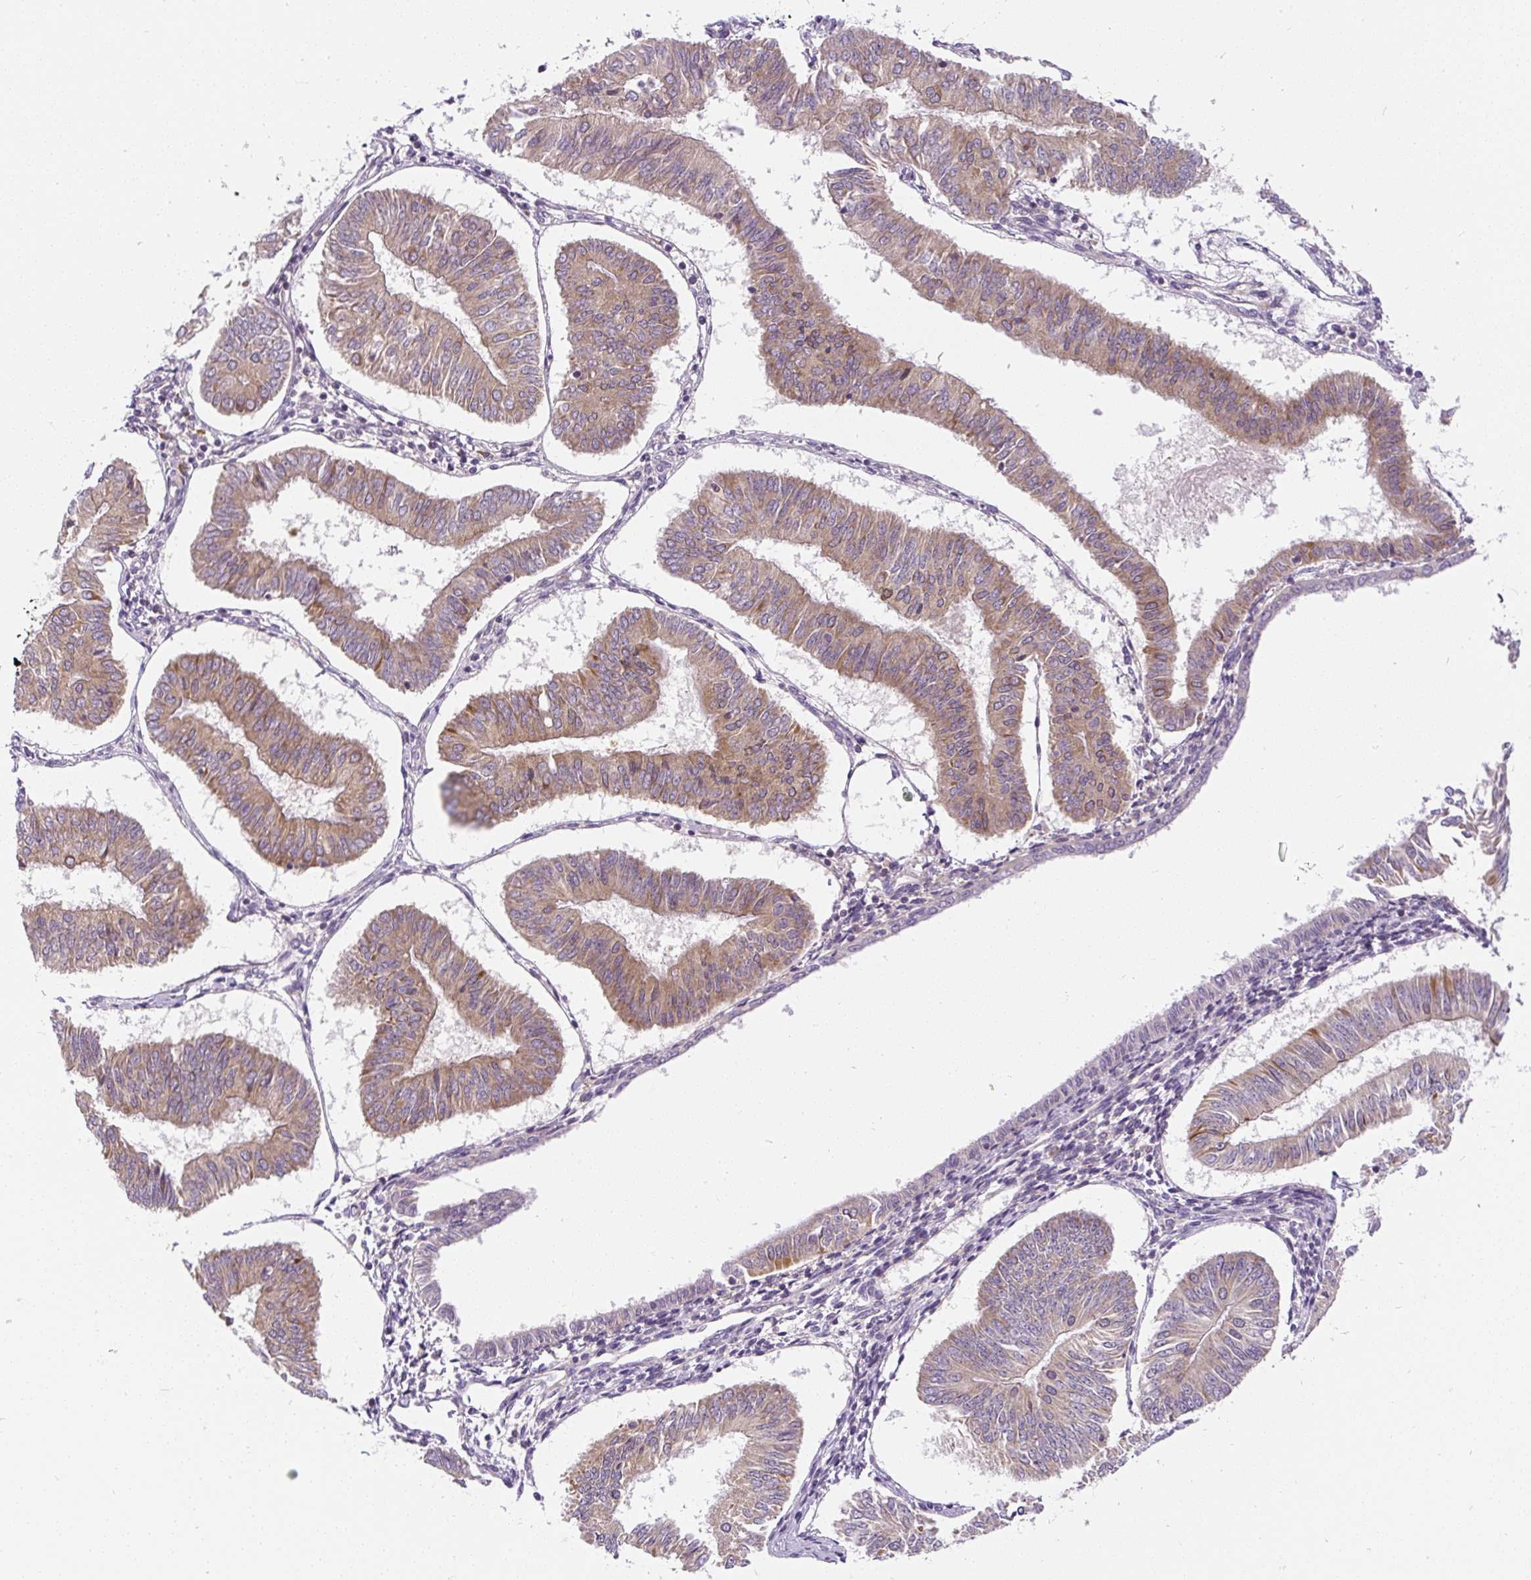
{"staining": {"intensity": "weak", "quantity": ">75%", "location": "cytoplasmic/membranous"}, "tissue": "endometrial cancer", "cell_type": "Tumor cells", "image_type": "cancer", "snomed": [{"axis": "morphology", "description": "Adenocarcinoma, NOS"}, {"axis": "topography", "description": "Endometrium"}], "caption": "DAB immunohistochemical staining of human endometrial cancer reveals weak cytoplasmic/membranous protein expression in approximately >75% of tumor cells. The protein is shown in brown color, while the nuclei are stained blue.", "gene": "CYP20A1", "patient": {"sex": "female", "age": 58}}